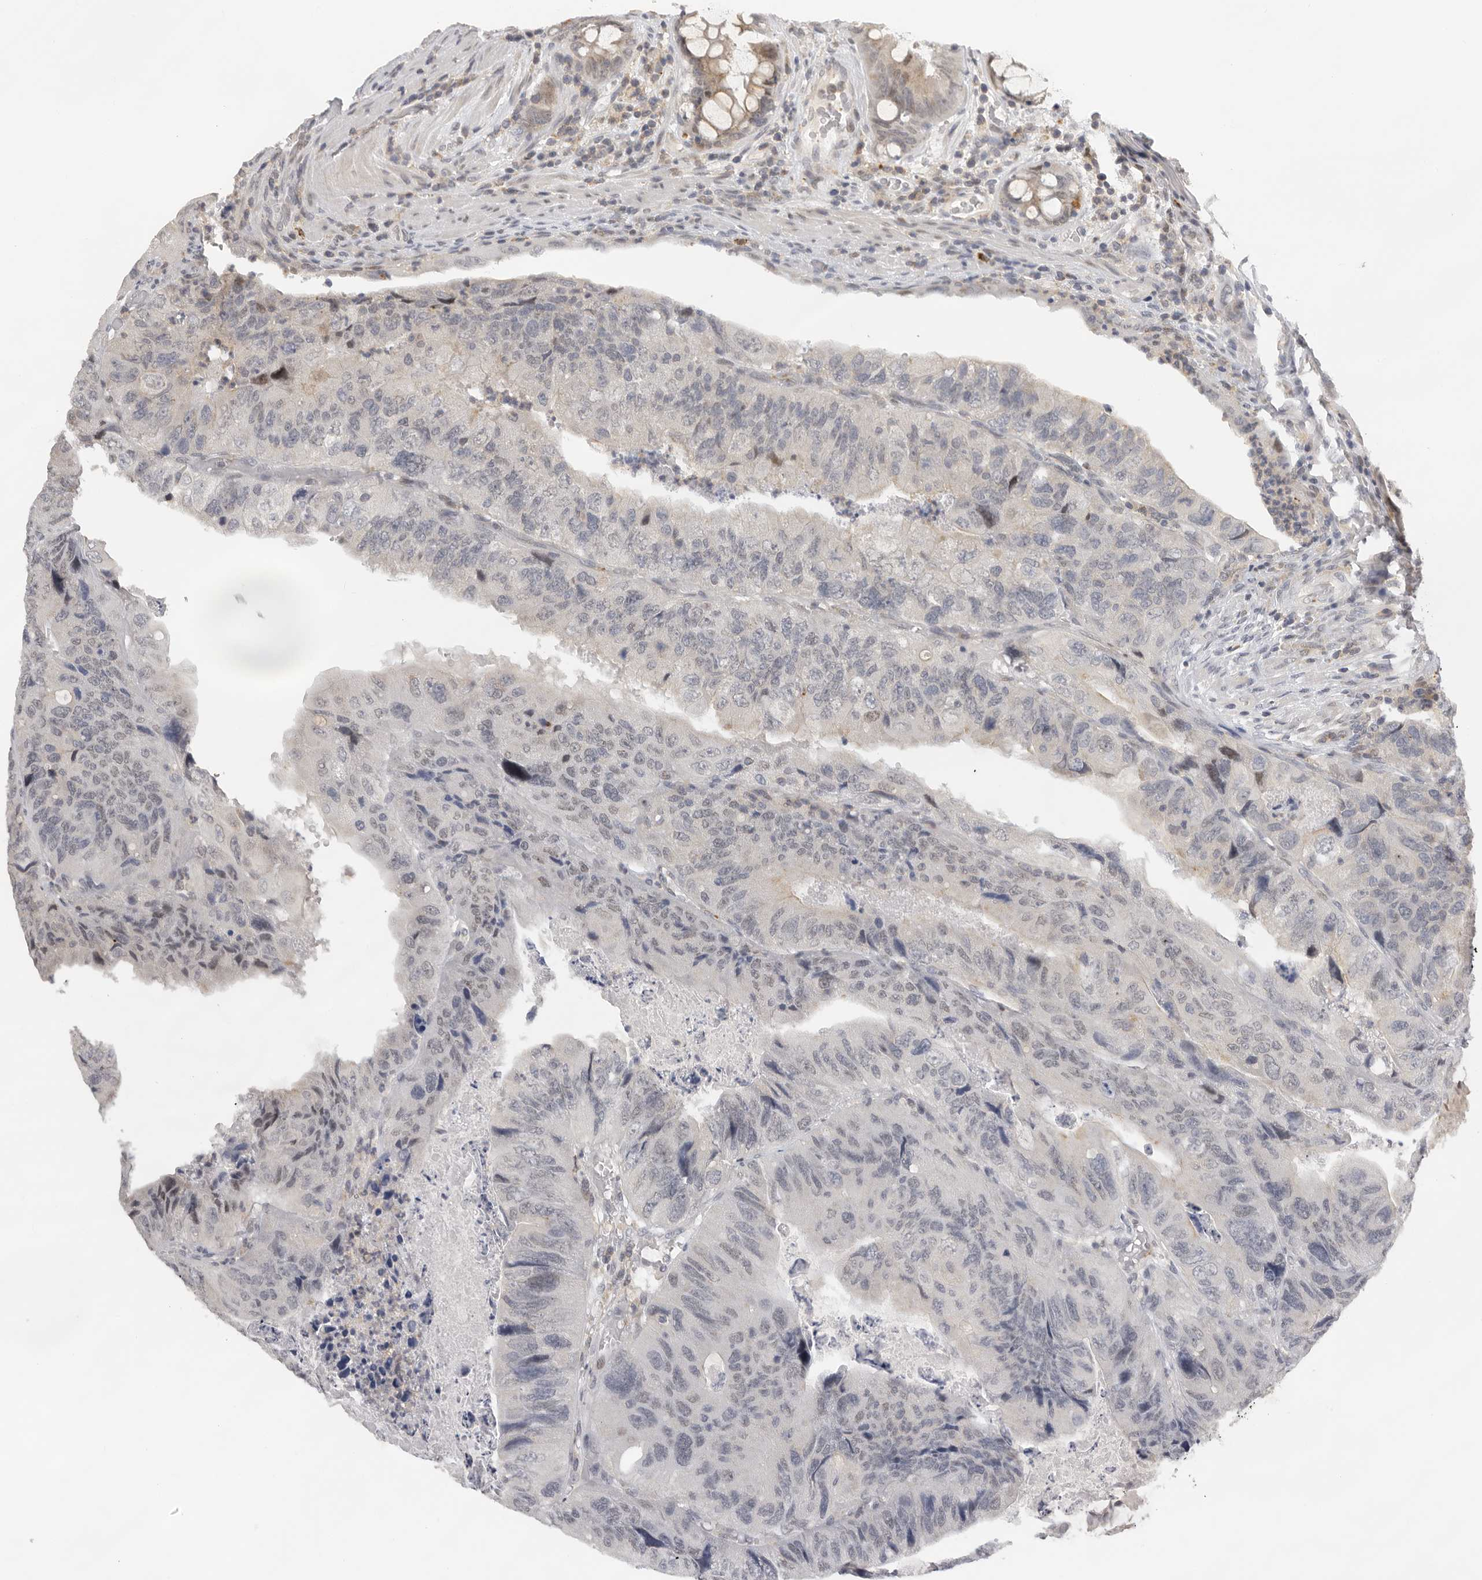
{"staining": {"intensity": "negative", "quantity": "none", "location": "none"}, "tissue": "colorectal cancer", "cell_type": "Tumor cells", "image_type": "cancer", "snomed": [{"axis": "morphology", "description": "Adenocarcinoma, NOS"}, {"axis": "topography", "description": "Rectum"}], "caption": "Colorectal adenocarcinoma was stained to show a protein in brown. There is no significant positivity in tumor cells.", "gene": "KIF2B", "patient": {"sex": "male", "age": 63}}